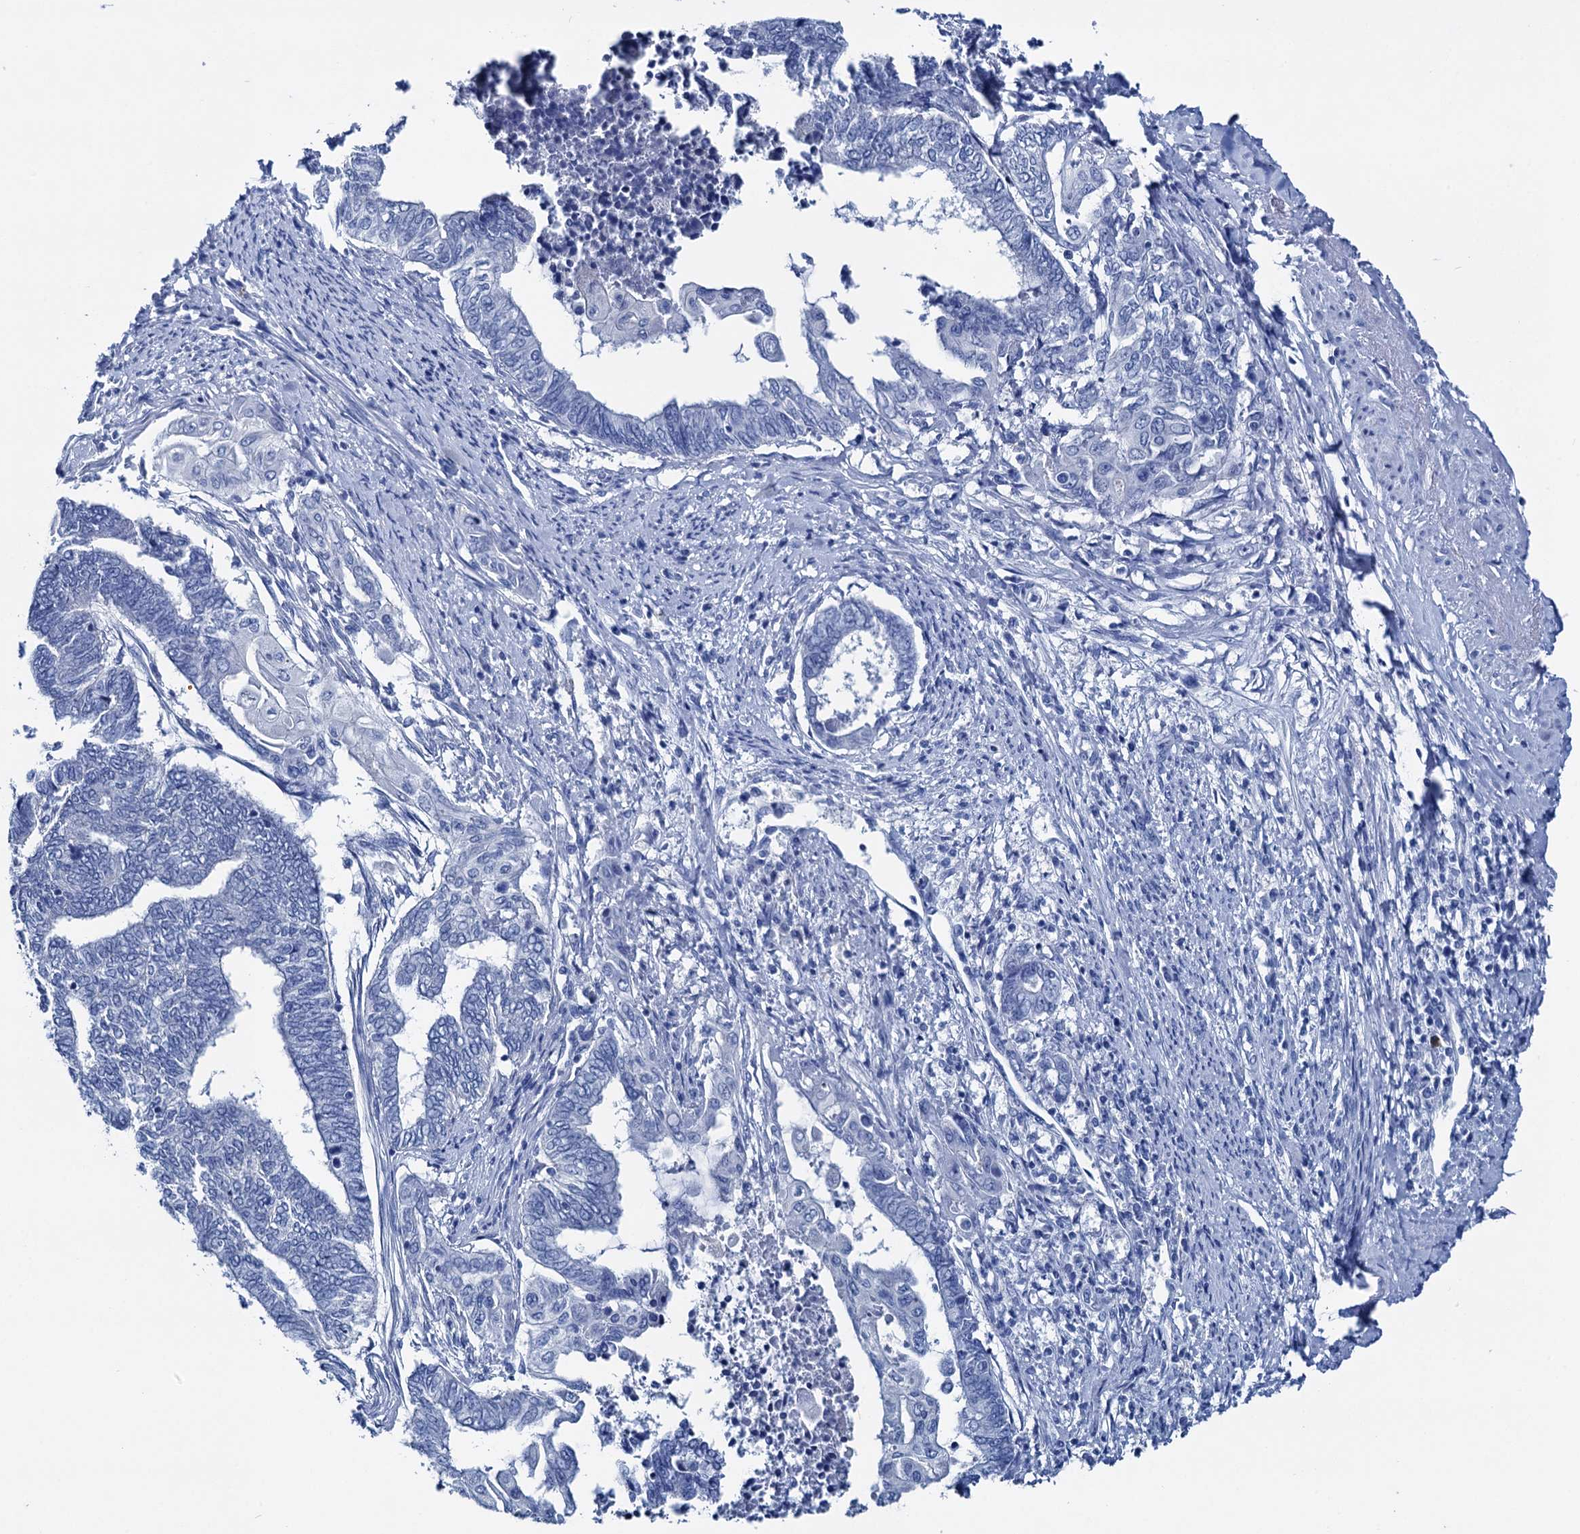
{"staining": {"intensity": "negative", "quantity": "none", "location": "none"}, "tissue": "endometrial cancer", "cell_type": "Tumor cells", "image_type": "cancer", "snomed": [{"axis": "morphology", "description": "Adenocarcinoma, NOS"}, {"axis": "topography", "description": "Uterus"}, {"axis": "topography", "description": "Endometrium"}], "caption": "Image shows no protein positivity in tumor cells of adenocarcinoma (endometrial) tissue.", "gene": "BRINP1", "patient": {"sex": "female", "age": 70}}